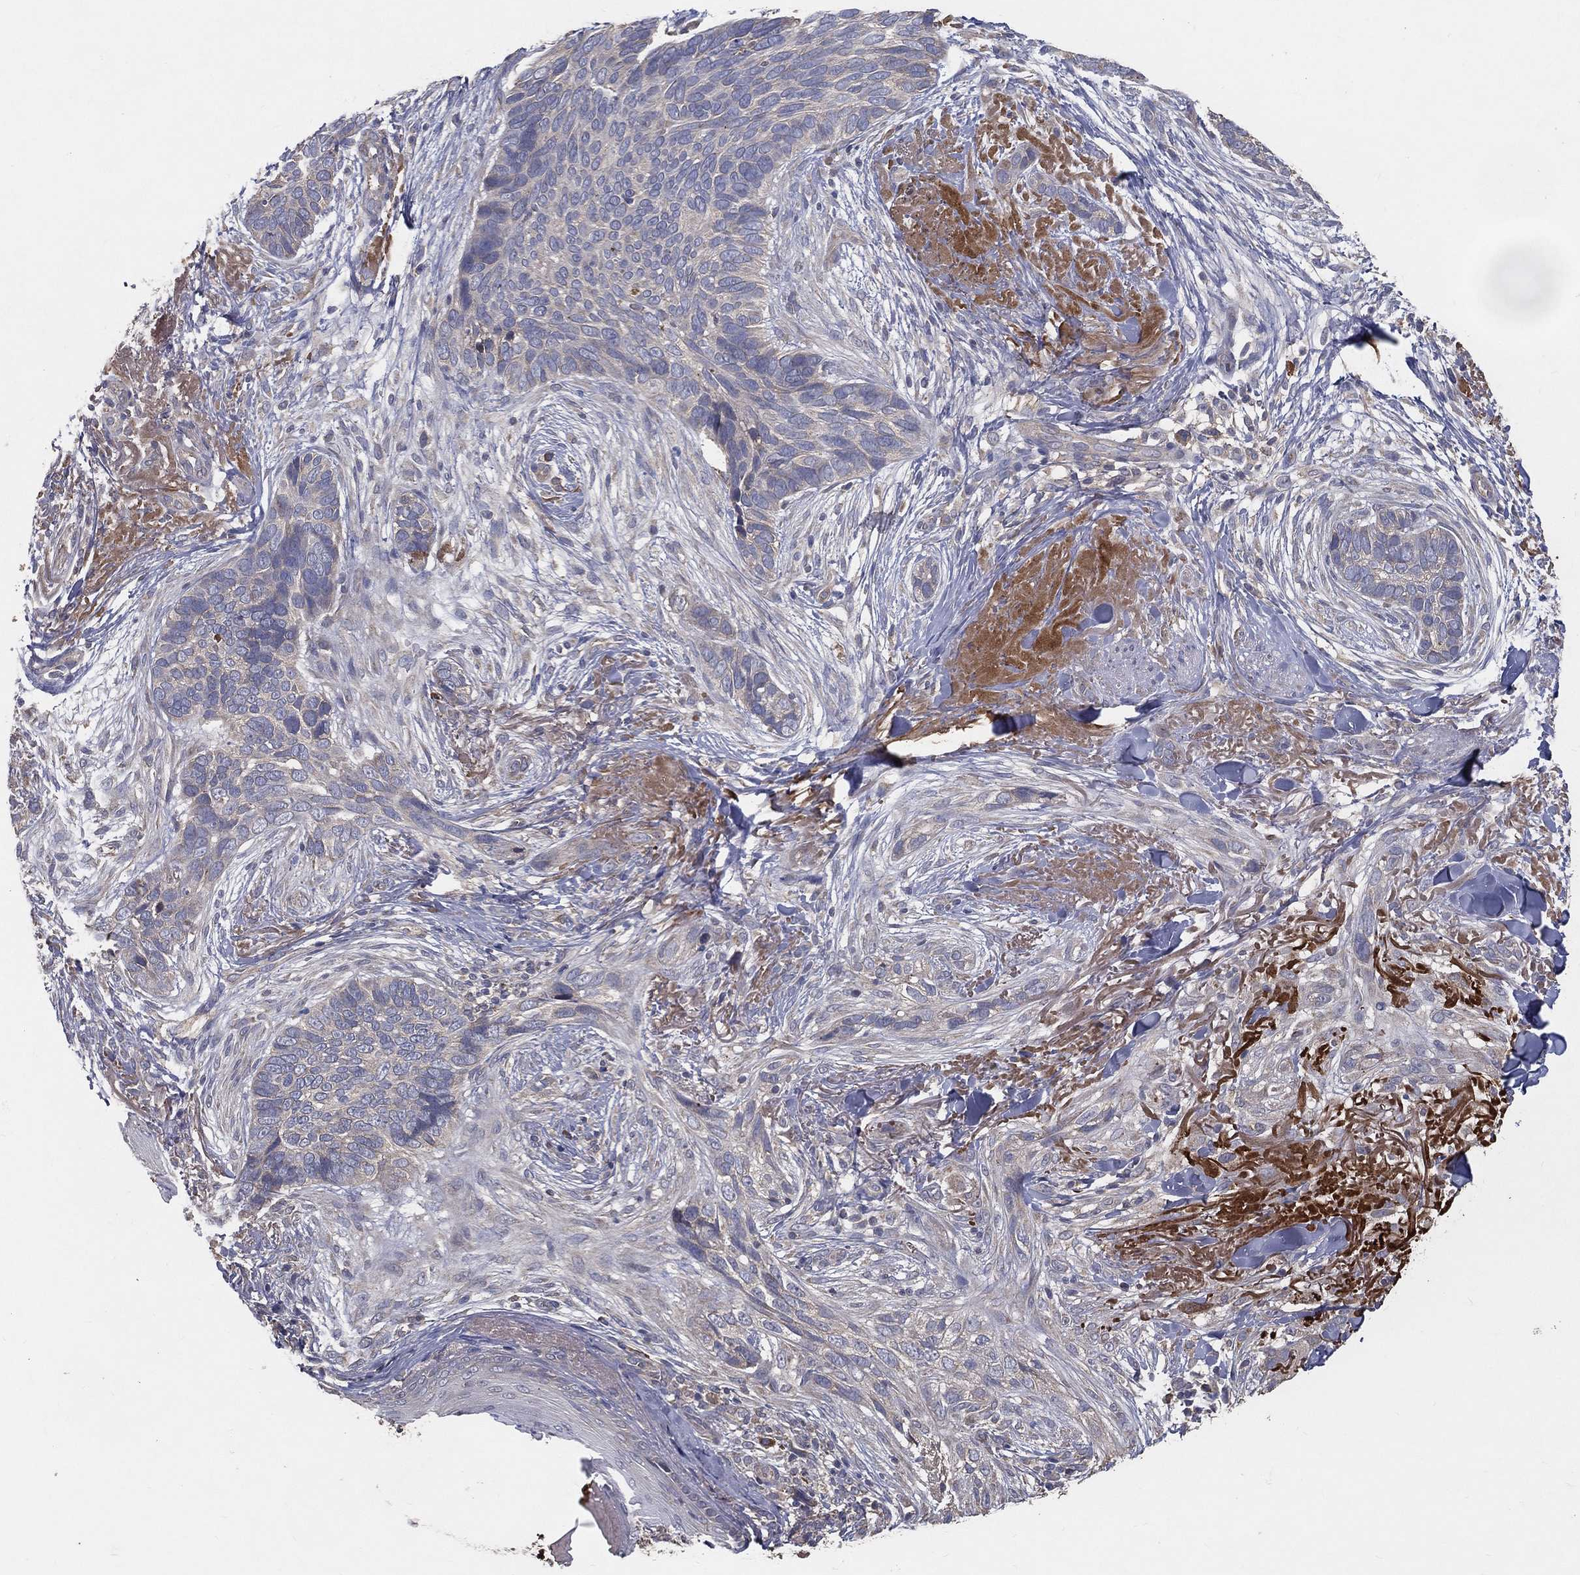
{"staining": {"intensity": "negative", "quantity": "none", "location": "none"}, "tissue": "skin cancer", "cell_type": "Tumor cells", "image_type": "cancer", "snomed": [{"axis": "morphology", "description": "Basal cell carcinoma"}, {"axis": "topography", "description": "Skin"}], "caption": "A high-resolution image shows immunohistochemistry staining of basal cell carcinoma (skin), which displays no significant expression in tumor cells.", "gene": "MT-ND1", "patient": {"sex": "male", "age": 91}}